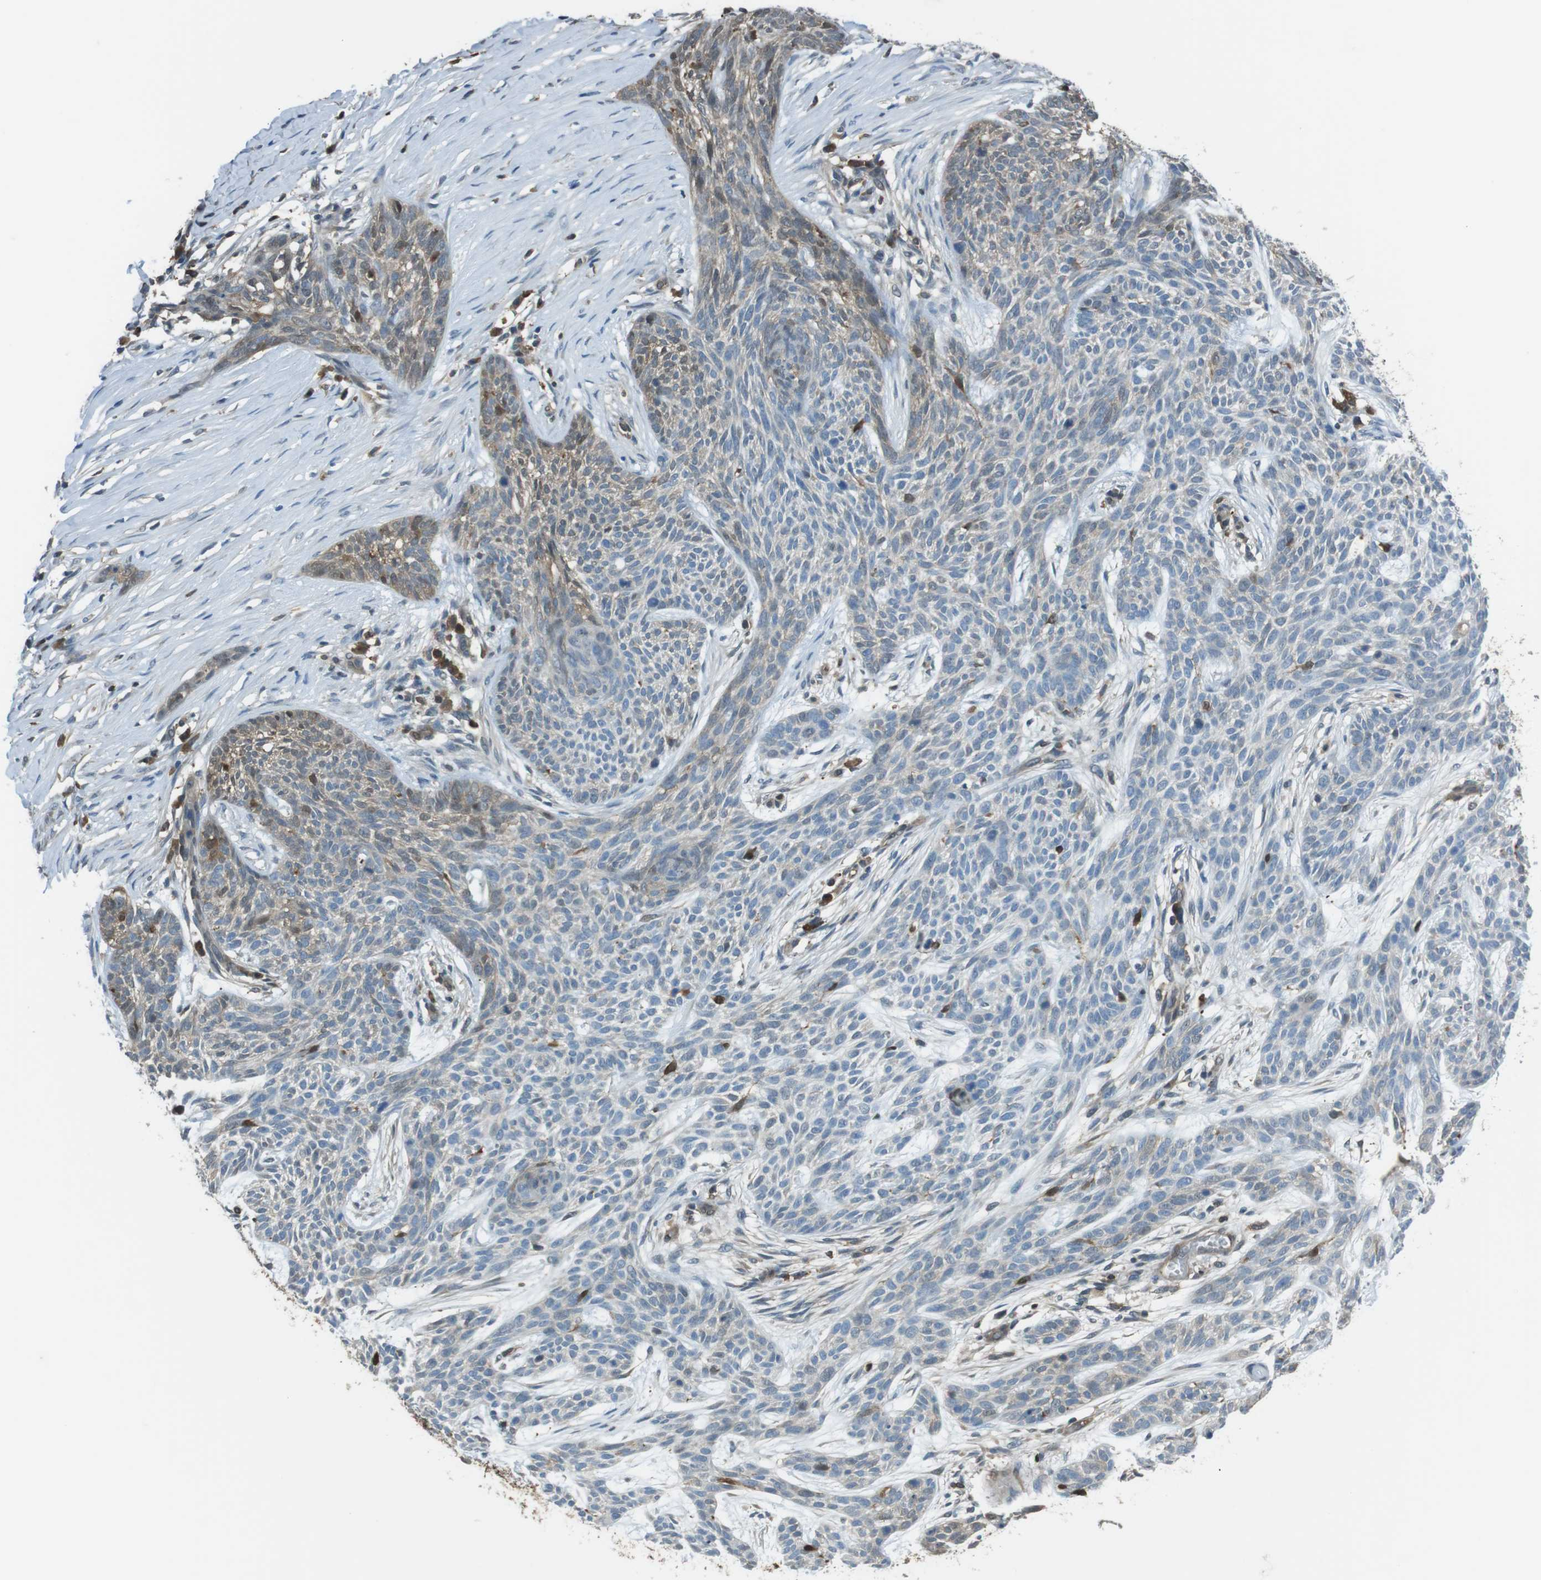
{"staining": {"intensity": "weak", "quantity": "25%-75%", "location": "cytoplasmic/membranous,nuclear"}, "tissue": "skin cancer", "cell_type": "Tumor cells", "image_type": "cancer", "snomed": [{"axis": "morphology", "description": "Basal cell carcinoma"}, {"axis": "topography", "description": "Skin"}], "caption": "Brown immunohistochemical staining in skin basal cell carcinoma displays weak cytoplasmic/membranous and nuclear expression in approximately 25%-75% of tumor cells.", "gene": "TWSG1", "patient": {"sex": "female", "age": 59}}